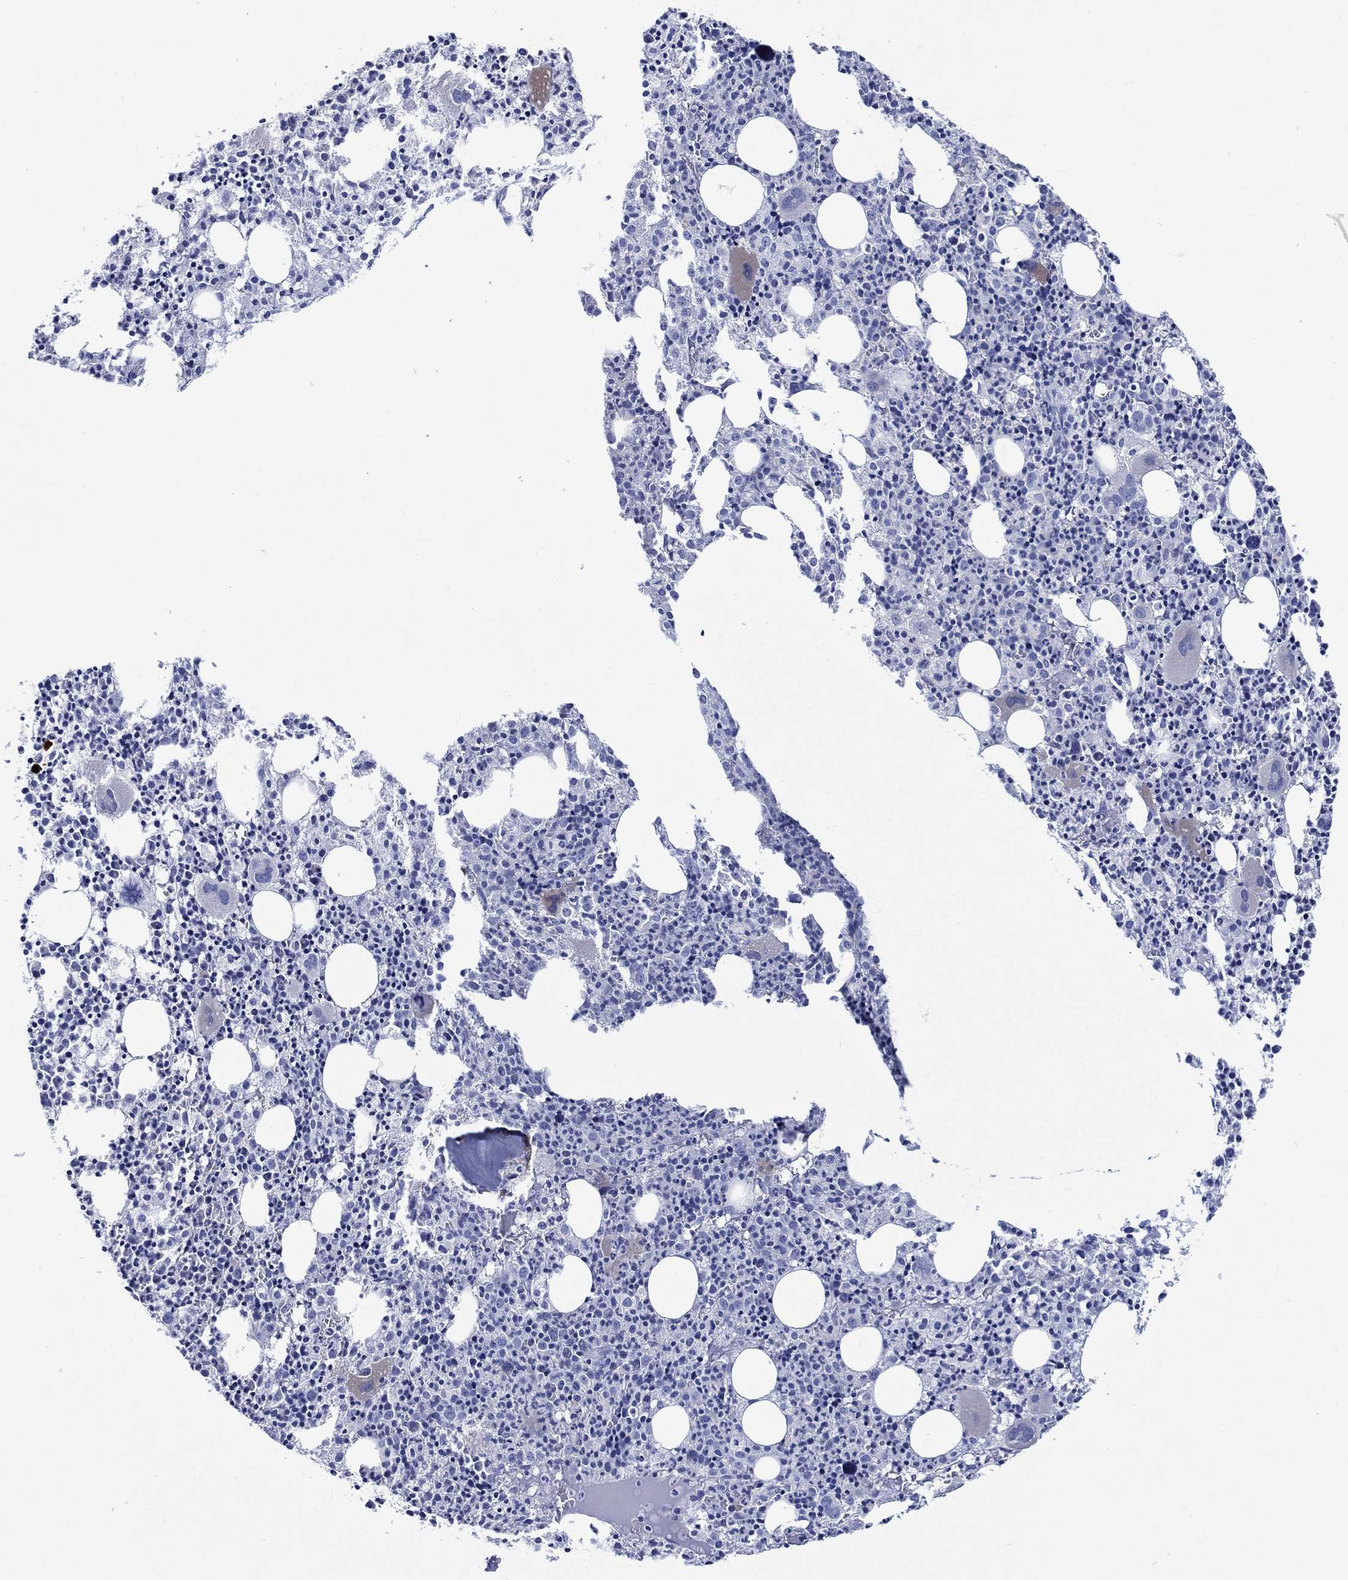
{"staining": {"intensity": "weak", "quantity": "<25%", "location": "cytoplasmic/membranous"}, "tissue": "bone marrow", "cell_type": "Hematopoietic cells", "image_type": "normal", "snomed": [{"axis": "morphology", "description": "Normal tissue, NOS"}, {"axis": "morphology", "description": "Inflammation, NOS"}, {"axis": "topography", "description": "Bone marrow"}], "caption": "This is a micrograph of immunohistochemistry staining of unremarkable bone marrow, which shows no positivity in hematopoietic cells.", "gene": "CACNG3", "patient": {"sex": "male", "age": 3}}